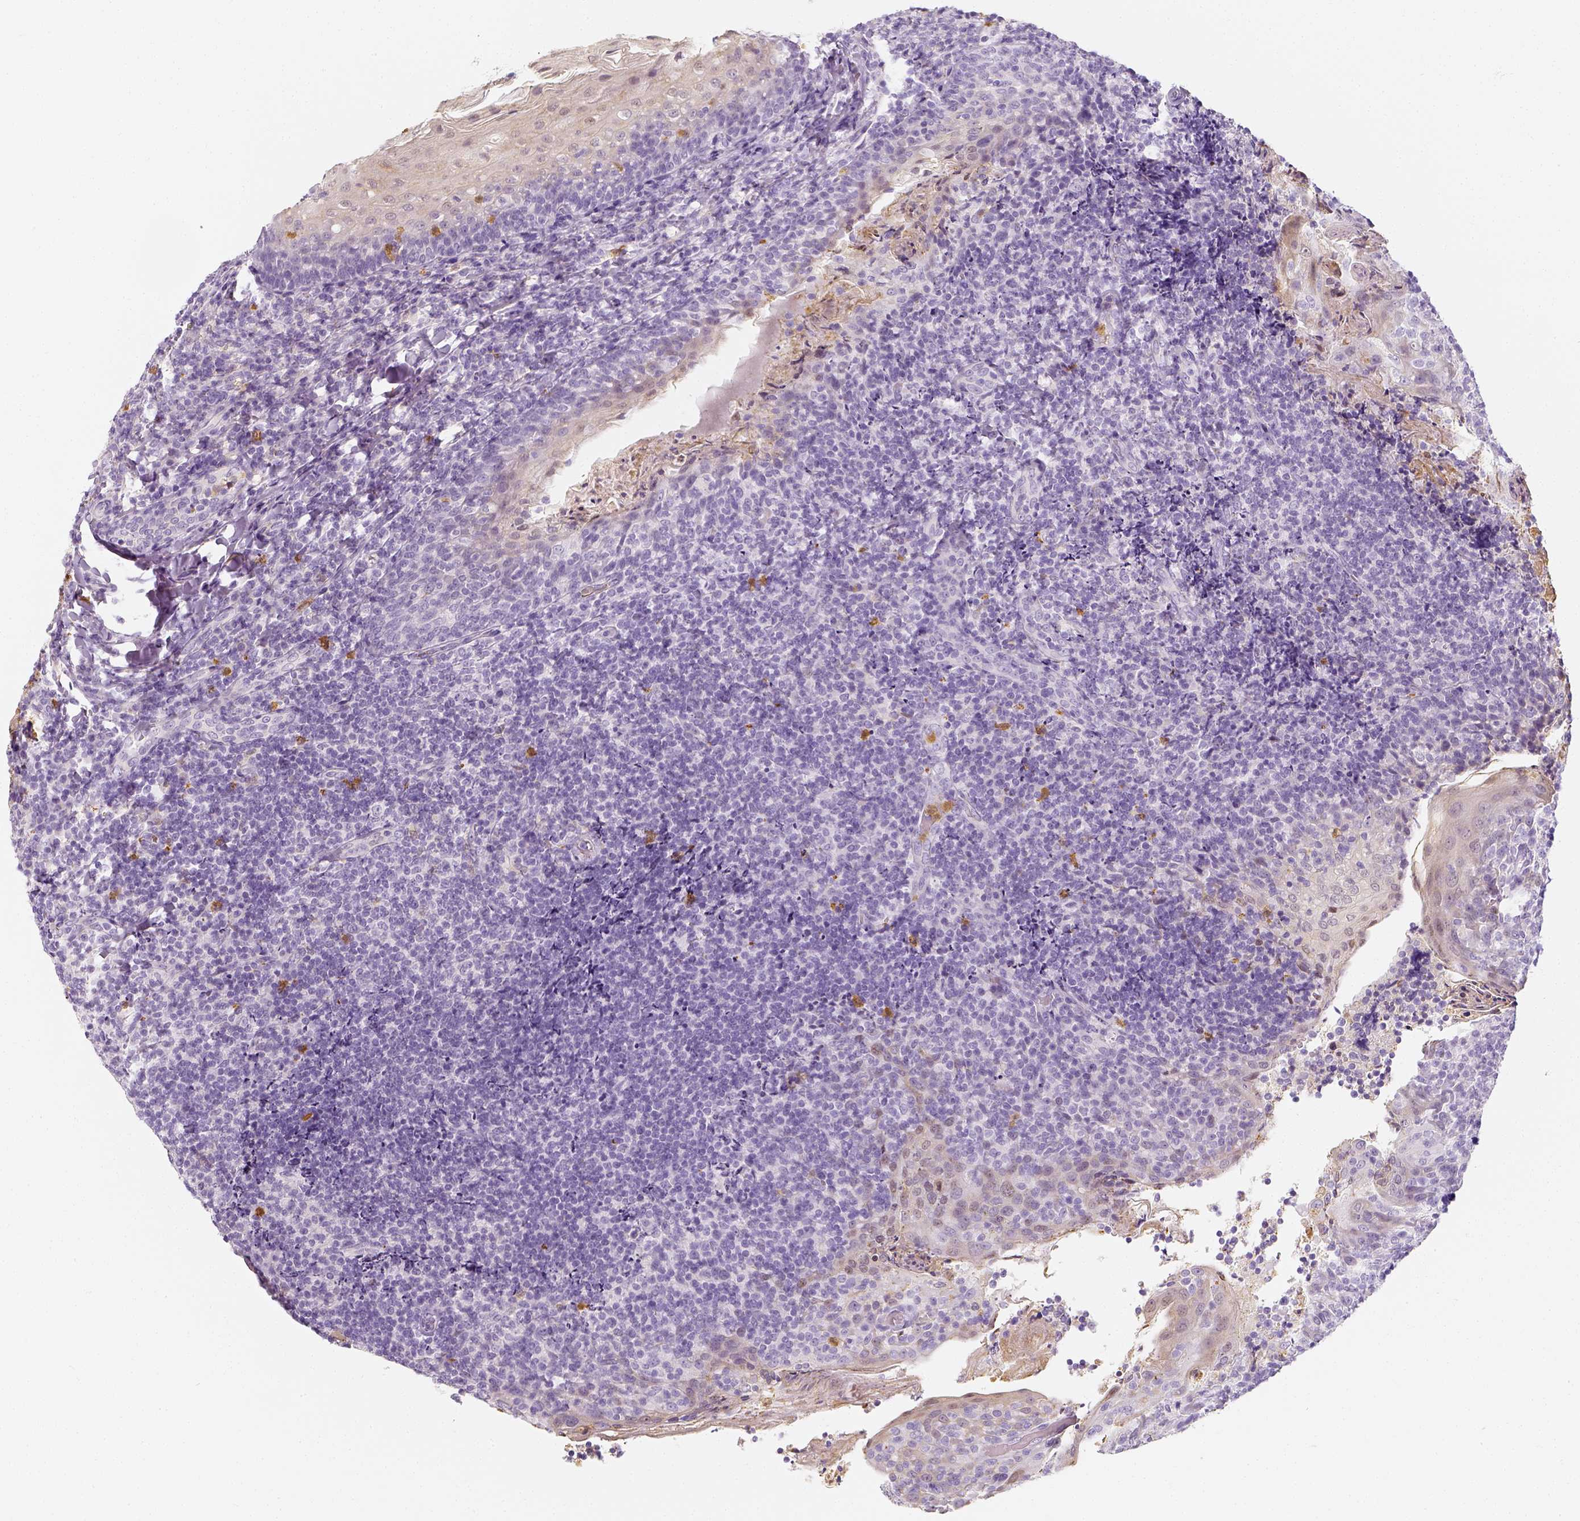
{"staining": {"intensity": "negative", "quantity": "none", "location": "none"}, "tissue": "tonsil", "cell_type": "Germinal center cells", "image_type": "normal", "snomed": [{"axis": "morphology", "description": "Normal tissue, NOS"}, {"axis": "topography", "description": "Tonsil"}], "caption": "This photomicrograph is of benign tonsil stained with immunohistochemistry to label a protein in brown with the nuclei are counter-stained blue. There is no staining in germinal center cells. Nuclei are stained in blue.", "gene": "NECAB2", "patient": {"sex": "female", "age": 10}}